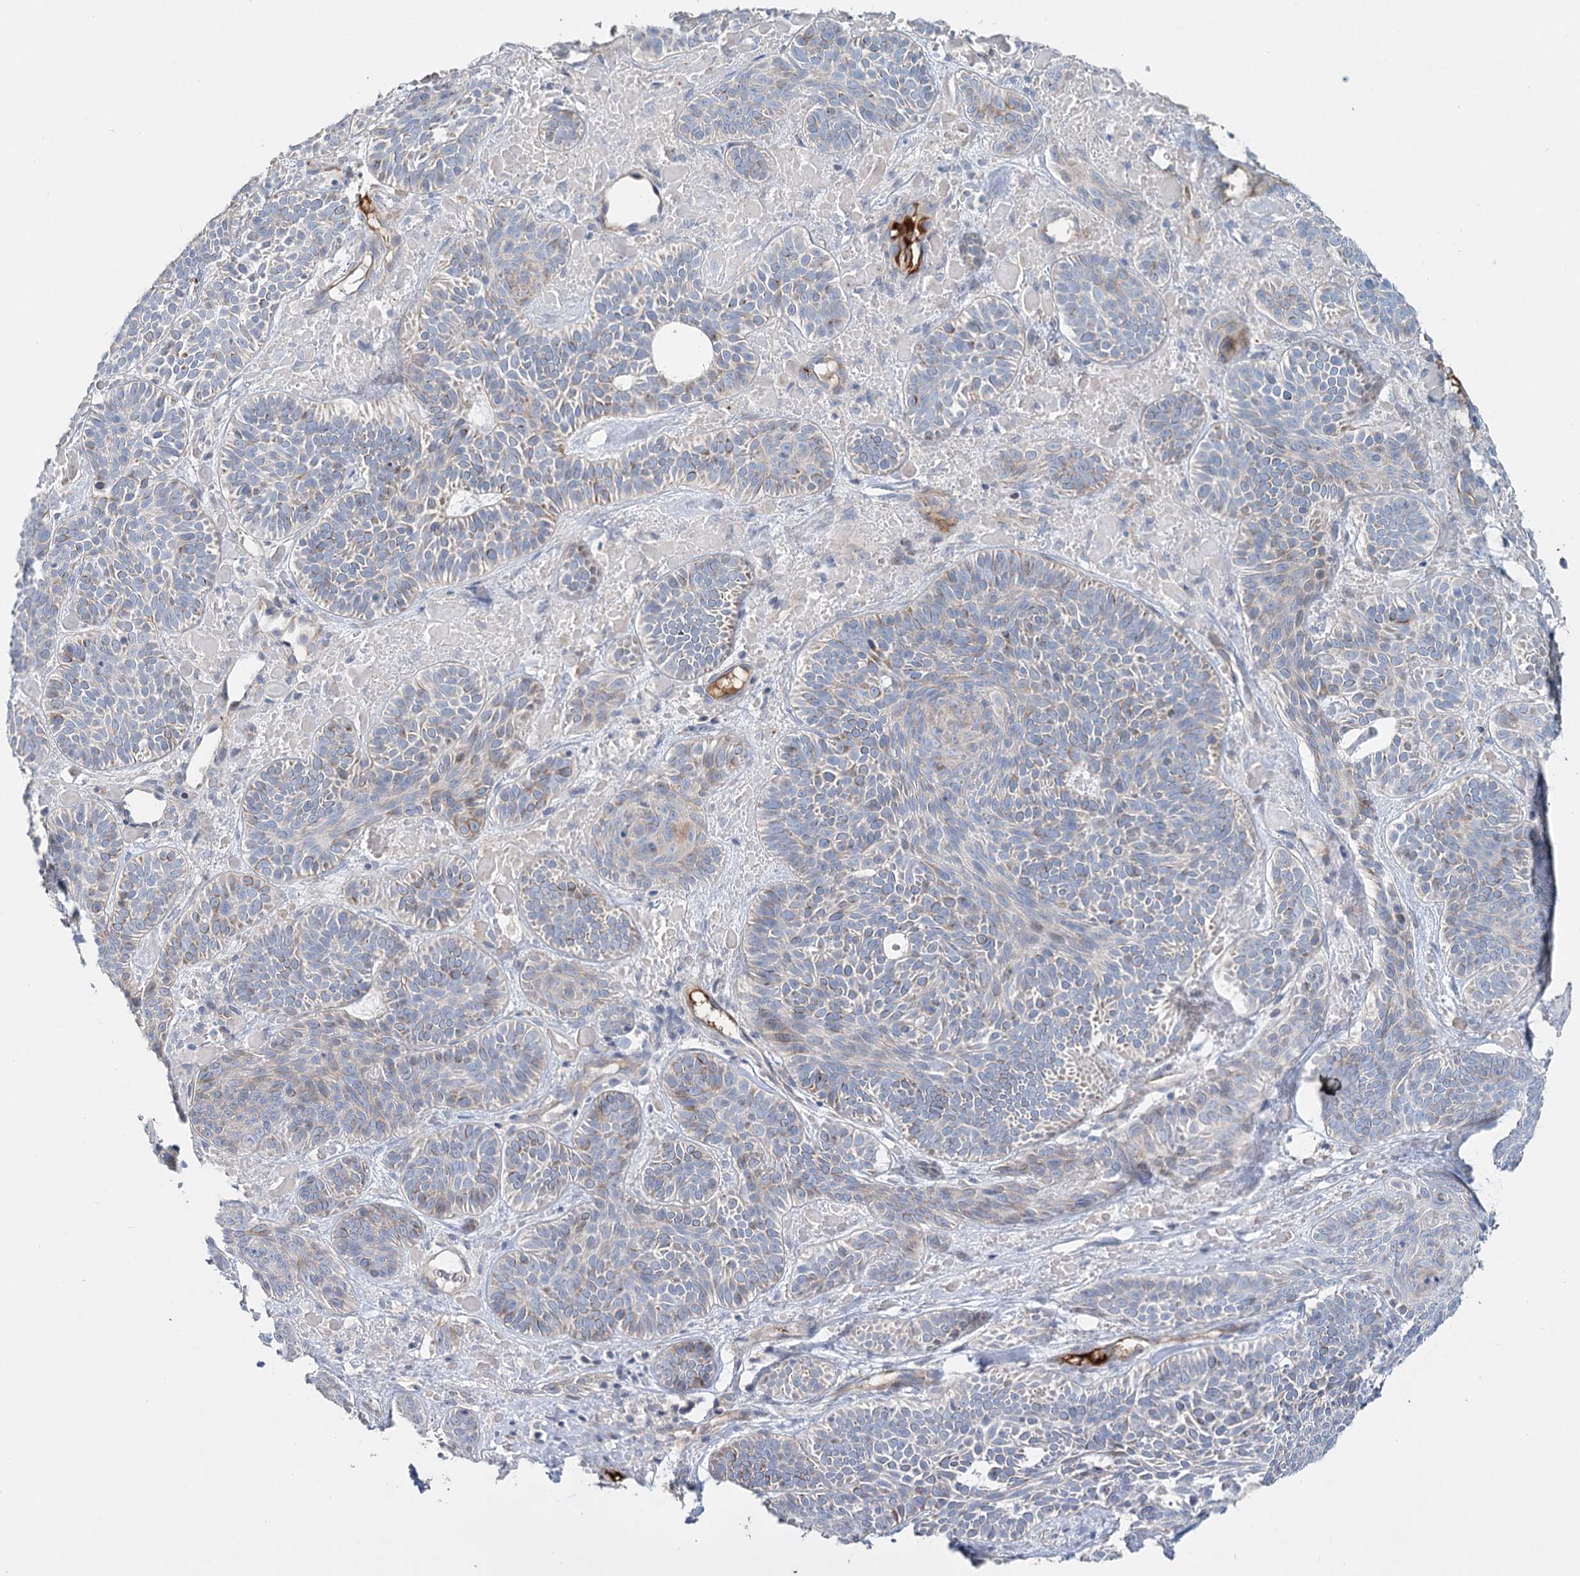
{"staining": {"intensity": "negative", "quantity": "none", "location": "none"}, "tissue": "skin cancer", "cell_type": "Tumor cells", "image_type": "cancer", "snomed": [{"axis": "morphology", "description": "Basal cell carcinoma"}, {"axis": "topography", "description": "Skin"}], "caption": "Immunohistochemical staining of human skin cancer displays no significant expression in tumor cells.", "gene": "ALKBH8", "patient": {"sex": "male", "age": 85}}